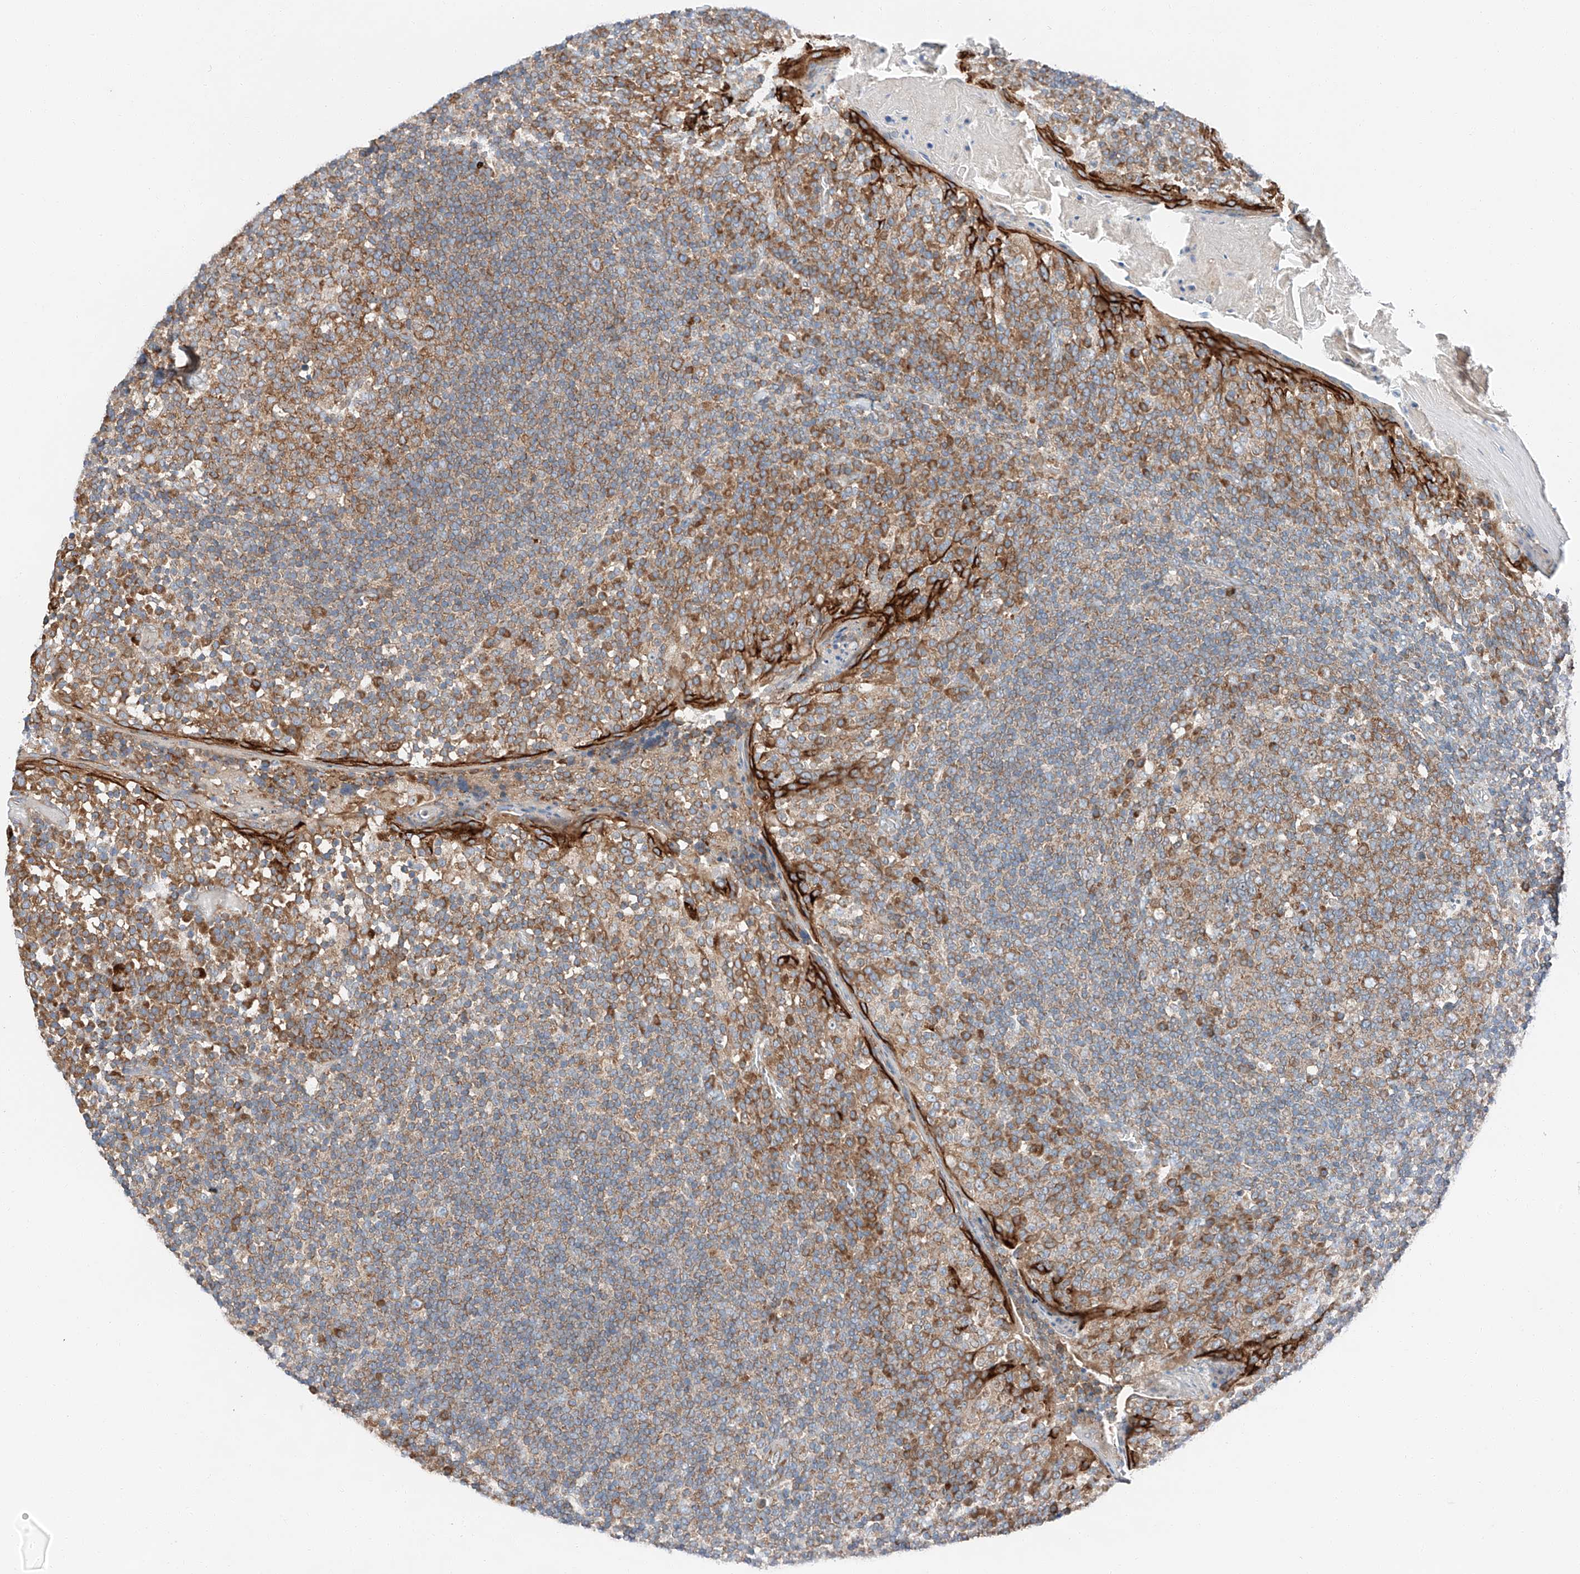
{"staining": {"intensity": "moderate", "quantity": ">75%", "location": "cytoplasmic/membranous"}, "tissue": "tonsil", "cell_type": "Germinal center cells", "image_type": "normal", "snomed": [{"axis": "morphology", "description": "Normal tissue, NOS"}, {"axis": "topography", "description": "Tonsil"}], "caption": "A high-resolution photomicrograph shows immunohistochemistry staining of unremarkable tonsil, which reveals moderate cytoplasmic/membranous positivity in about >75% of germinal center cells. (Stains: DAB in brown, nuclei in blue, Microscopy: brightfield microscopy at high magnification).", "gene": "ZC3H15", "patient": {"sex": "female", "age": 19}}